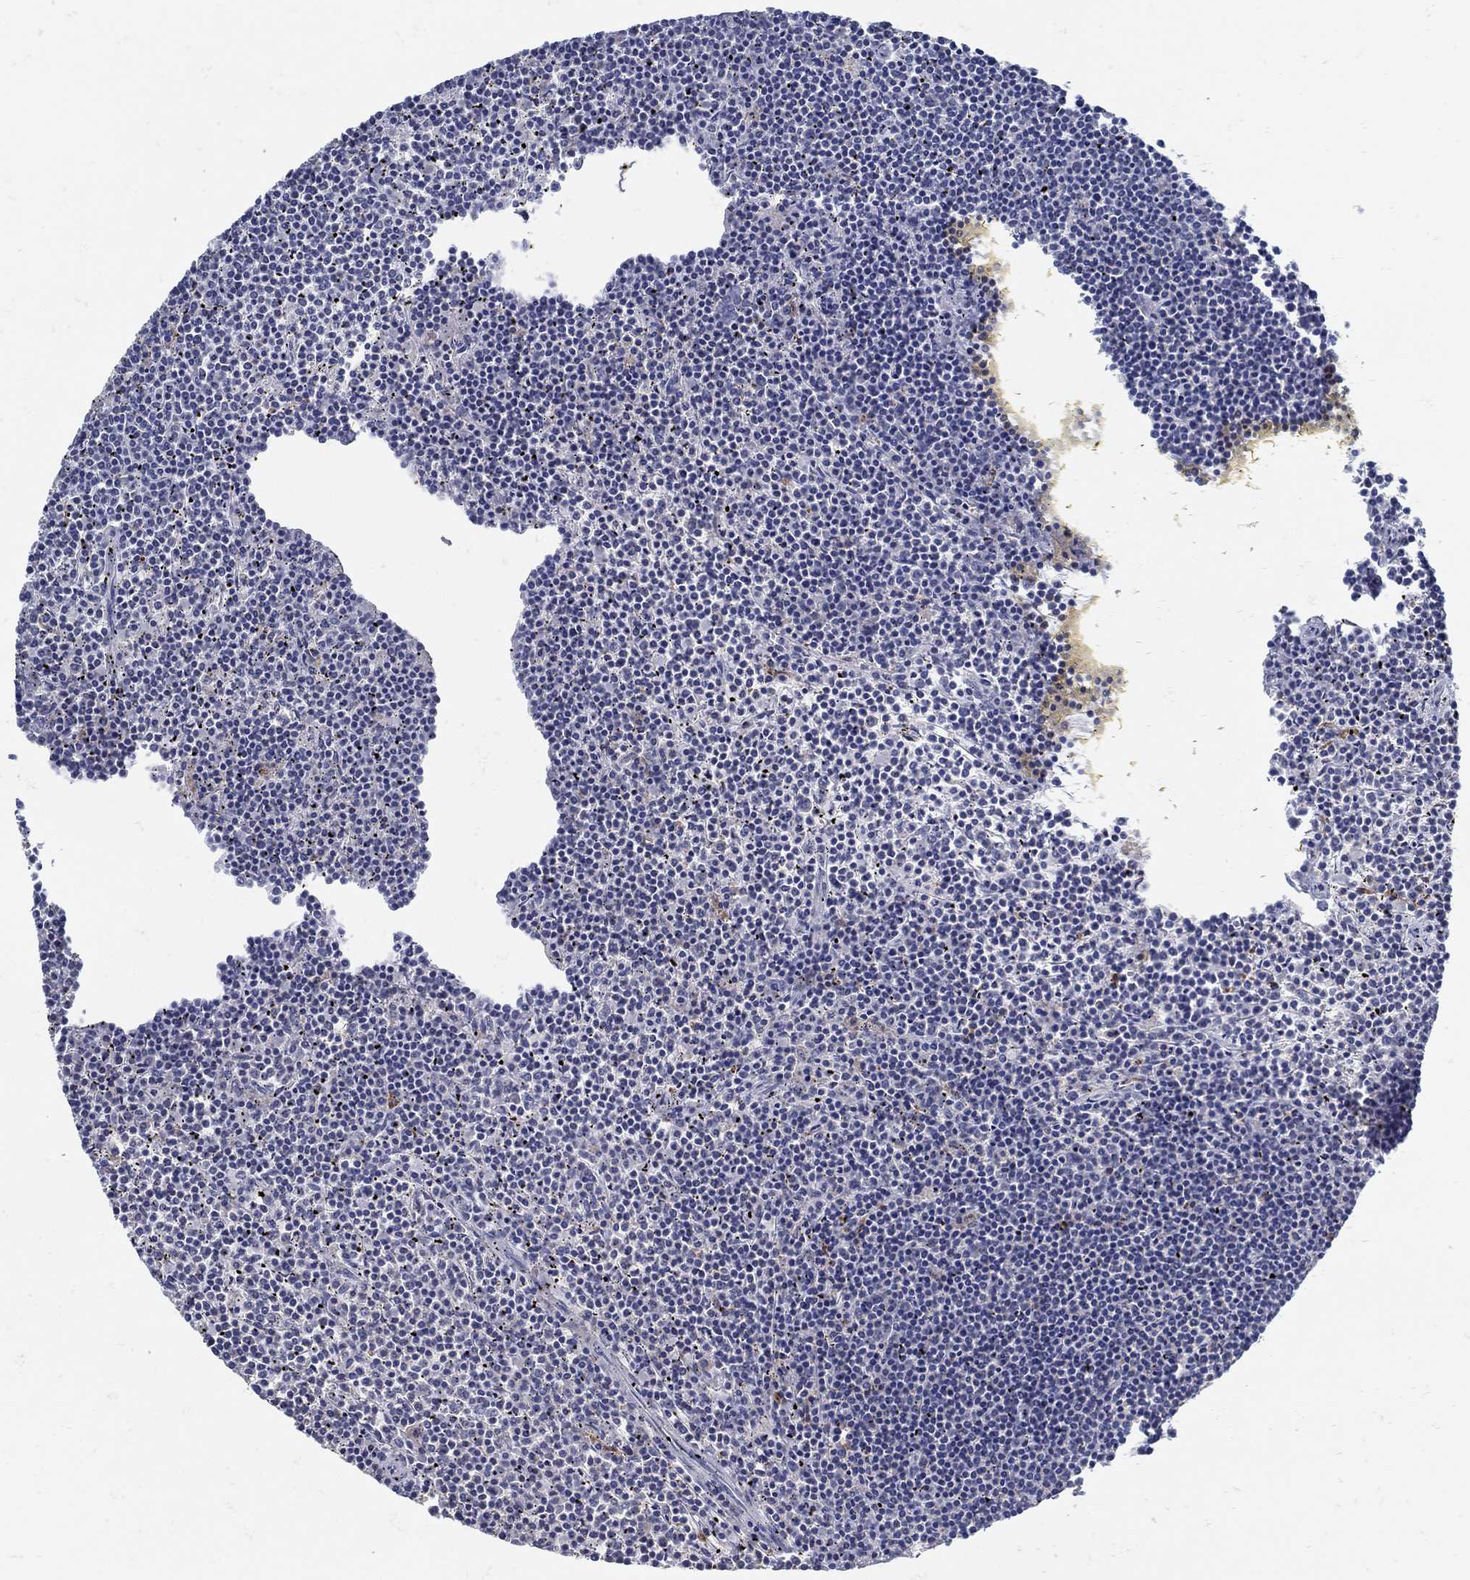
{"staining": {"intensity": "negative", "quantity": "none", "location": "none"}, "tissue": "lymphoma", "cell_type": "Tumor cells", "image_type": "cancer", "snomed": [{"axis": "morphology", "description": "Malignant lymphoma, non-Hodgkin's type, Low grade"}, {"axis": "topography", "description": "Spleen"}], "caption": "An IHC histopathology image of low-grade malignant lymphoma, non-Hodgkin's type is shown. There is no staining in tumor cells of low-grade malignant lymphoma, non-Hodgkin's type.", "gene": "ZFAND4", "patient": {"sex": "female", "age": 19}}